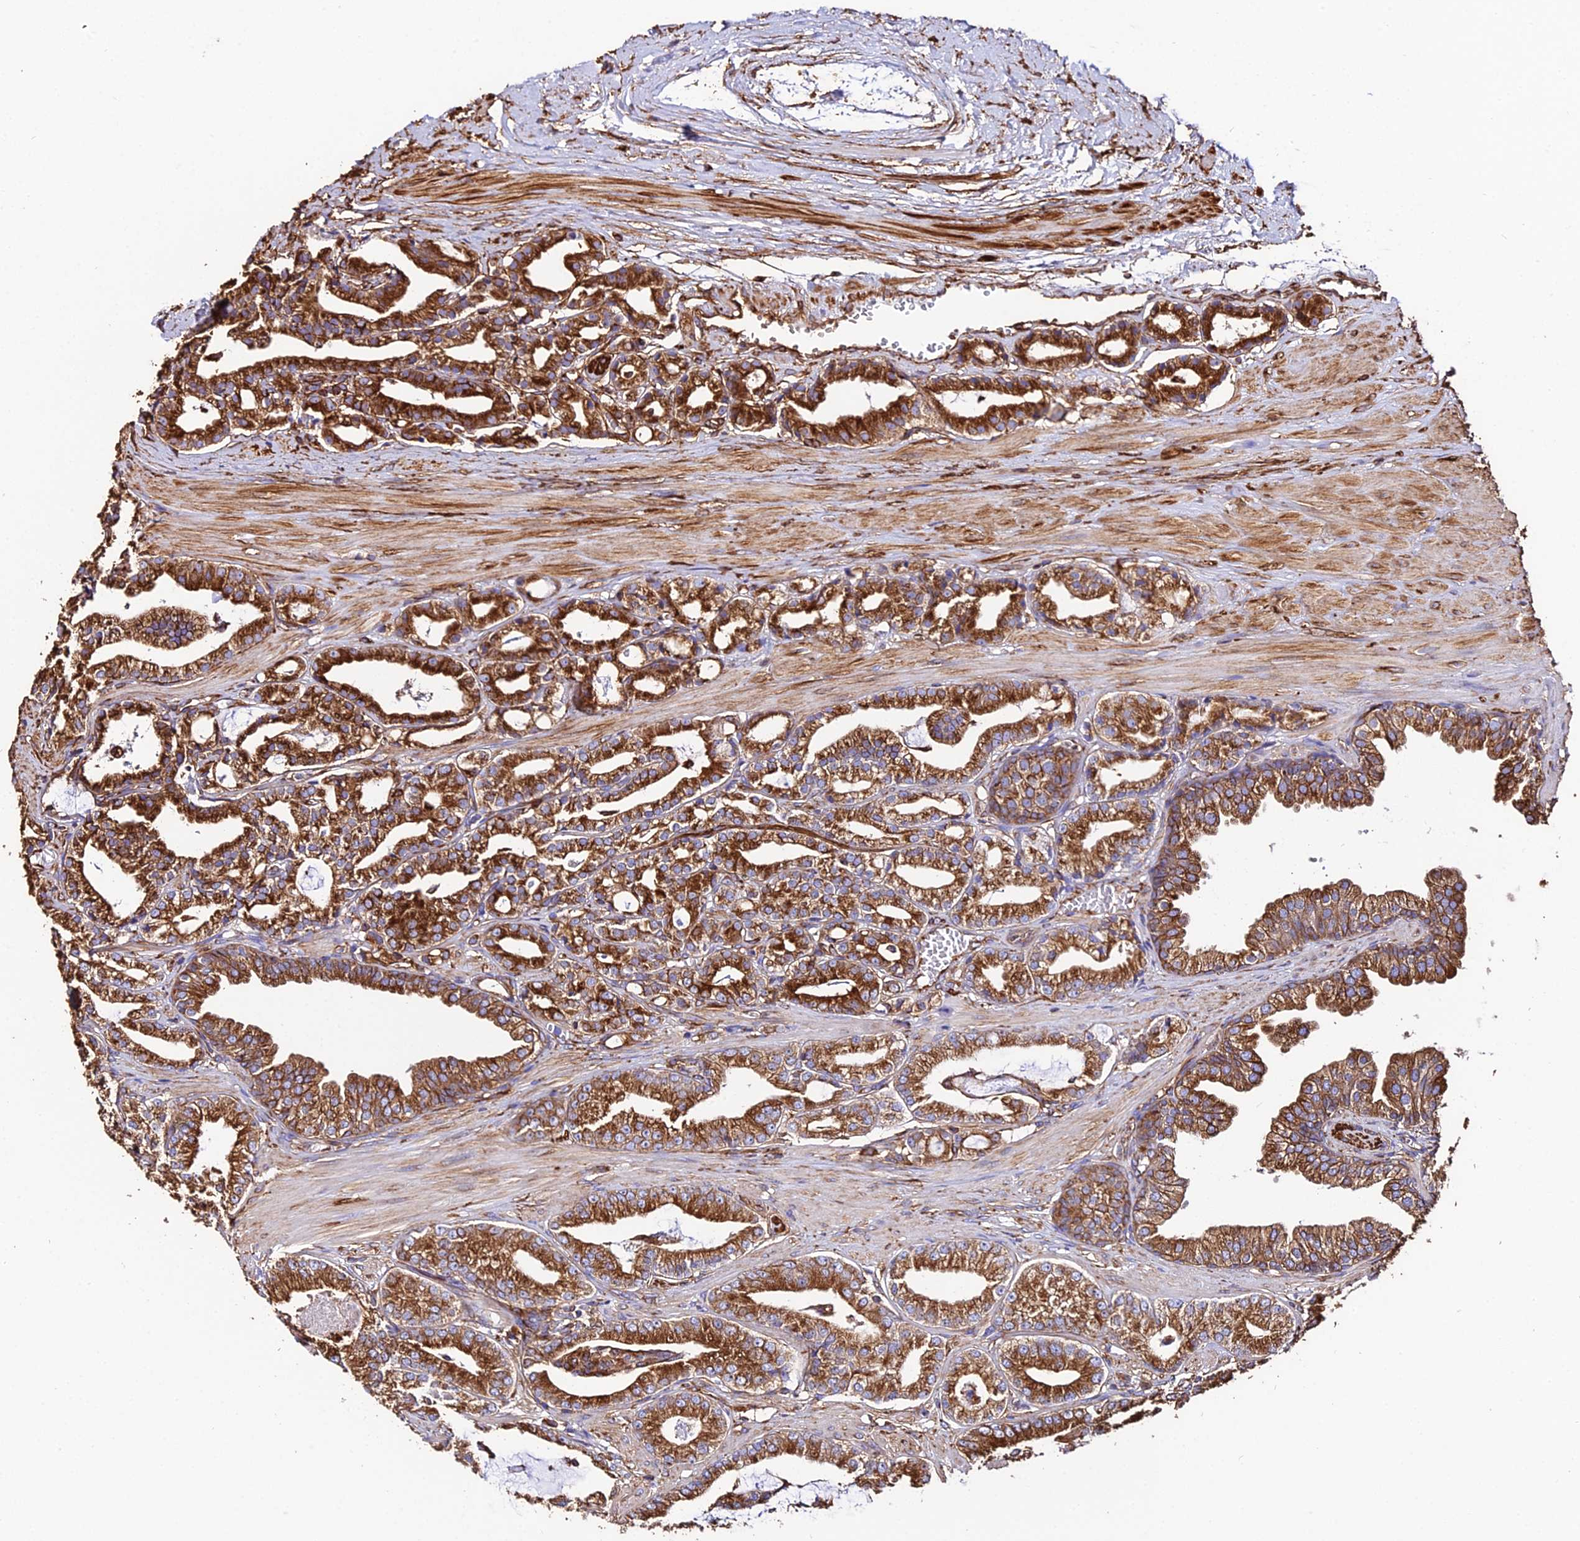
{"staining": {"intensity": "strong", "quantity": ">75%", "location": "cytoplasmic/membranous"}, "tissue": "prostate cancer", "cell_type": "Tumor cells", "image_type": "cancer", "snomed": [{"axis": "morphology", "description": "Adenocarcinoma, High grade"}, {"axis": "topography", "description": "Prostate"}], "caption": "Human high-grade adenocarcinoma (prostate) stained for a protein (brown) demonstrates strong cytoplasmic/membranous positive staining in approximately >75% of tumor cells.", "gene": "TUBA3D", "patient": {"sex": "male", "age": 71}}